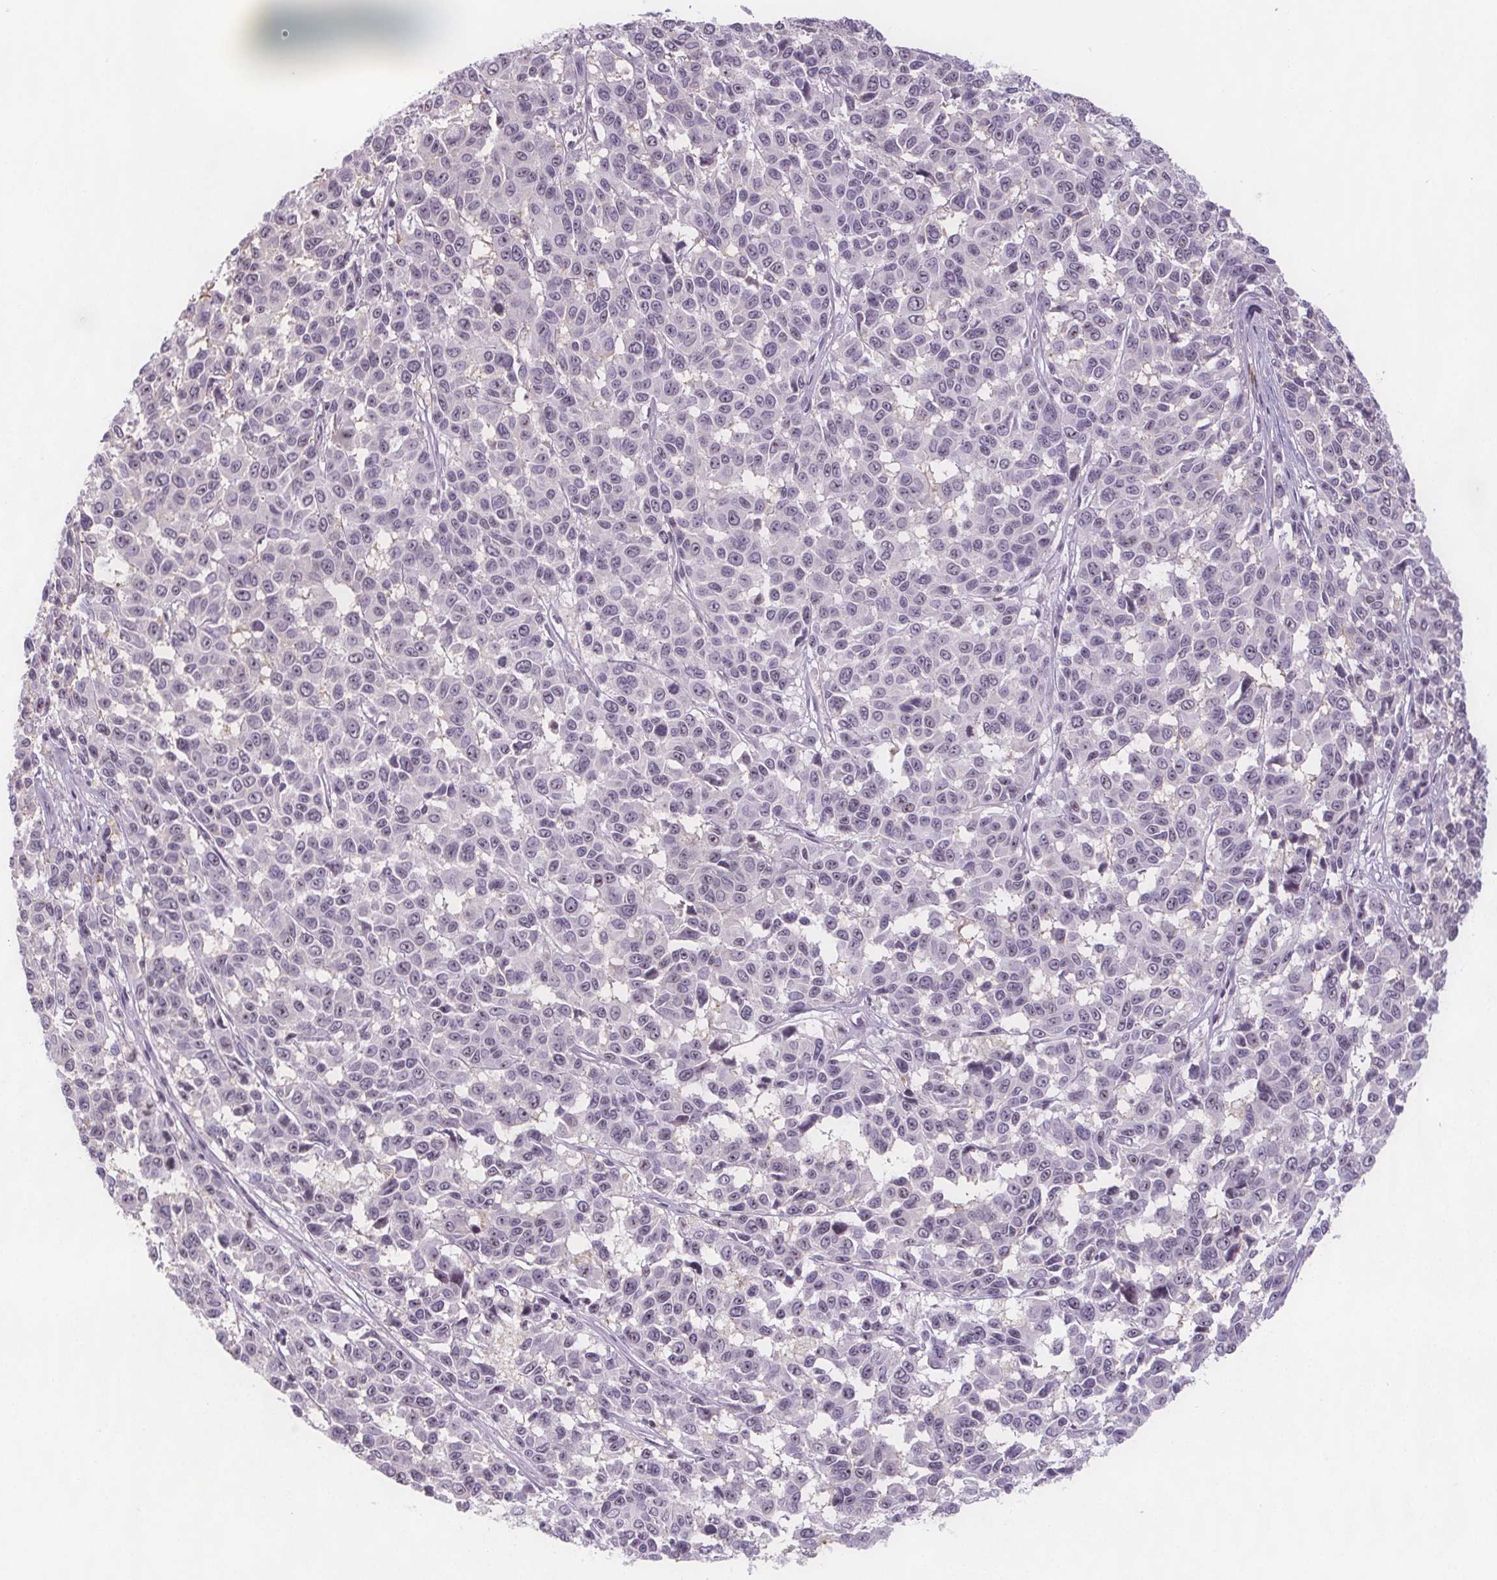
{"staining": {"intensity": "weak", "quantity": "<25%", "location": "nuclear"}, "tissue": "melanoma", "cell_type": "Tumor cells", "image_type": "cancer", "snomed": [{"axis": "morphology", "description": "Malignant melanoma, NOS"}, {"axis": "topography", "description": "Skin"}], "caption": "Immunohistochemistry of human melanoma shows no expression in tumor cells. The staining was performed using DAB (3,3'-diaminobenzidine) to visualize the protein expression in brown, while the nuclei were stained in blue with hematoxylin (Magnification: 20x).", "gene": "NOLC1", "patient": {"sex": "female", "age": 66}}